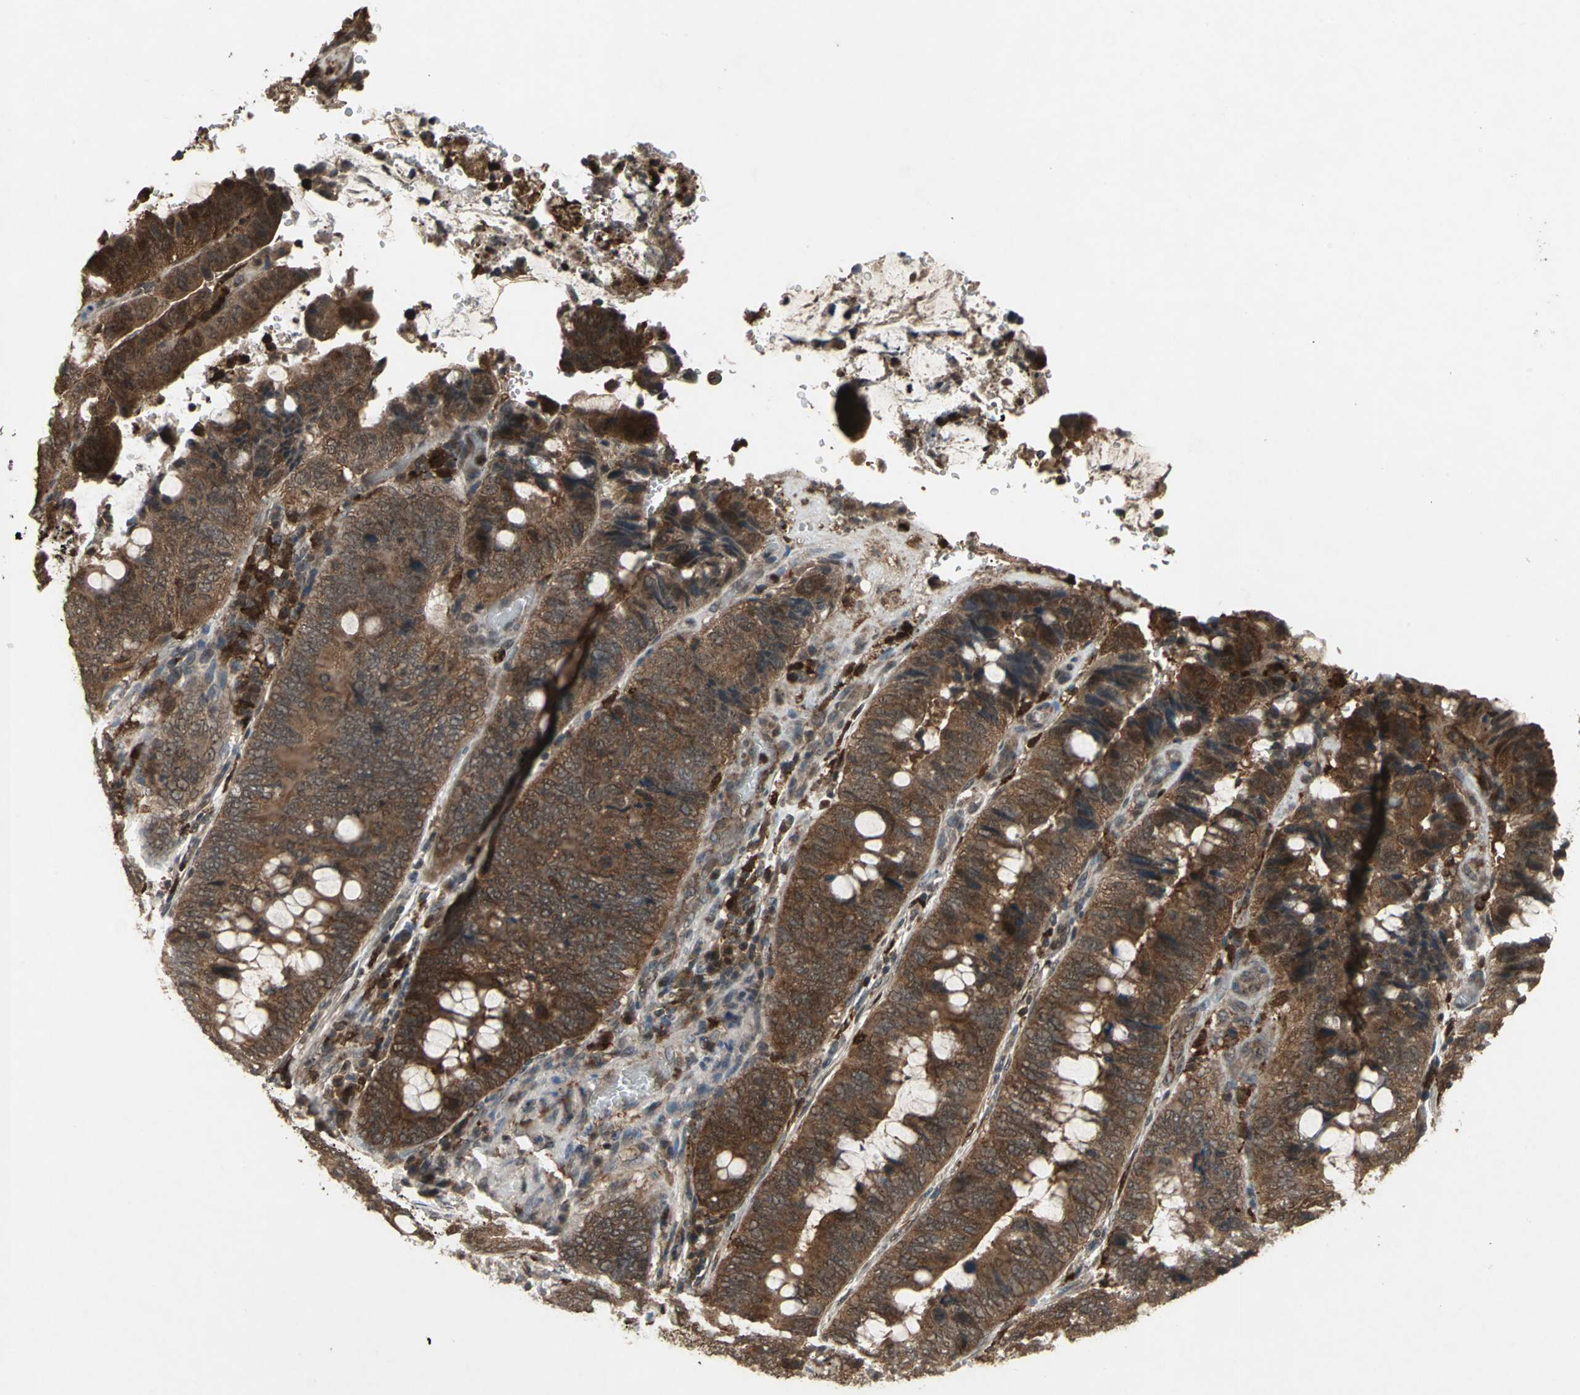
{"staining": {"intensity": "strong", "quantity": ">75%", "location": "cytoplasmic/membranous"}, "tissue": "colorectal cancer", "cell_type": "Tumor cells", "image_type": "cancer", "snomed": [{"axis": "morphology", "description": "Normal tissue, NOS"}, {"axis": "morphology", "description": "Adenocarcinoma, NOS"}, {"axis": "topography", "description": "Rectum"}, {"axis": "topography", "description": "Peripheral nerve tissue"}], "caption": "Human adenocarcinoma (colorectal) stained with a brown dye shows strong cytoplasmic/membranous positive positivity in approximately >75% of tumor cells.", "gene": "PYCARD", "patient": {"sex": "male", "age": 92}}